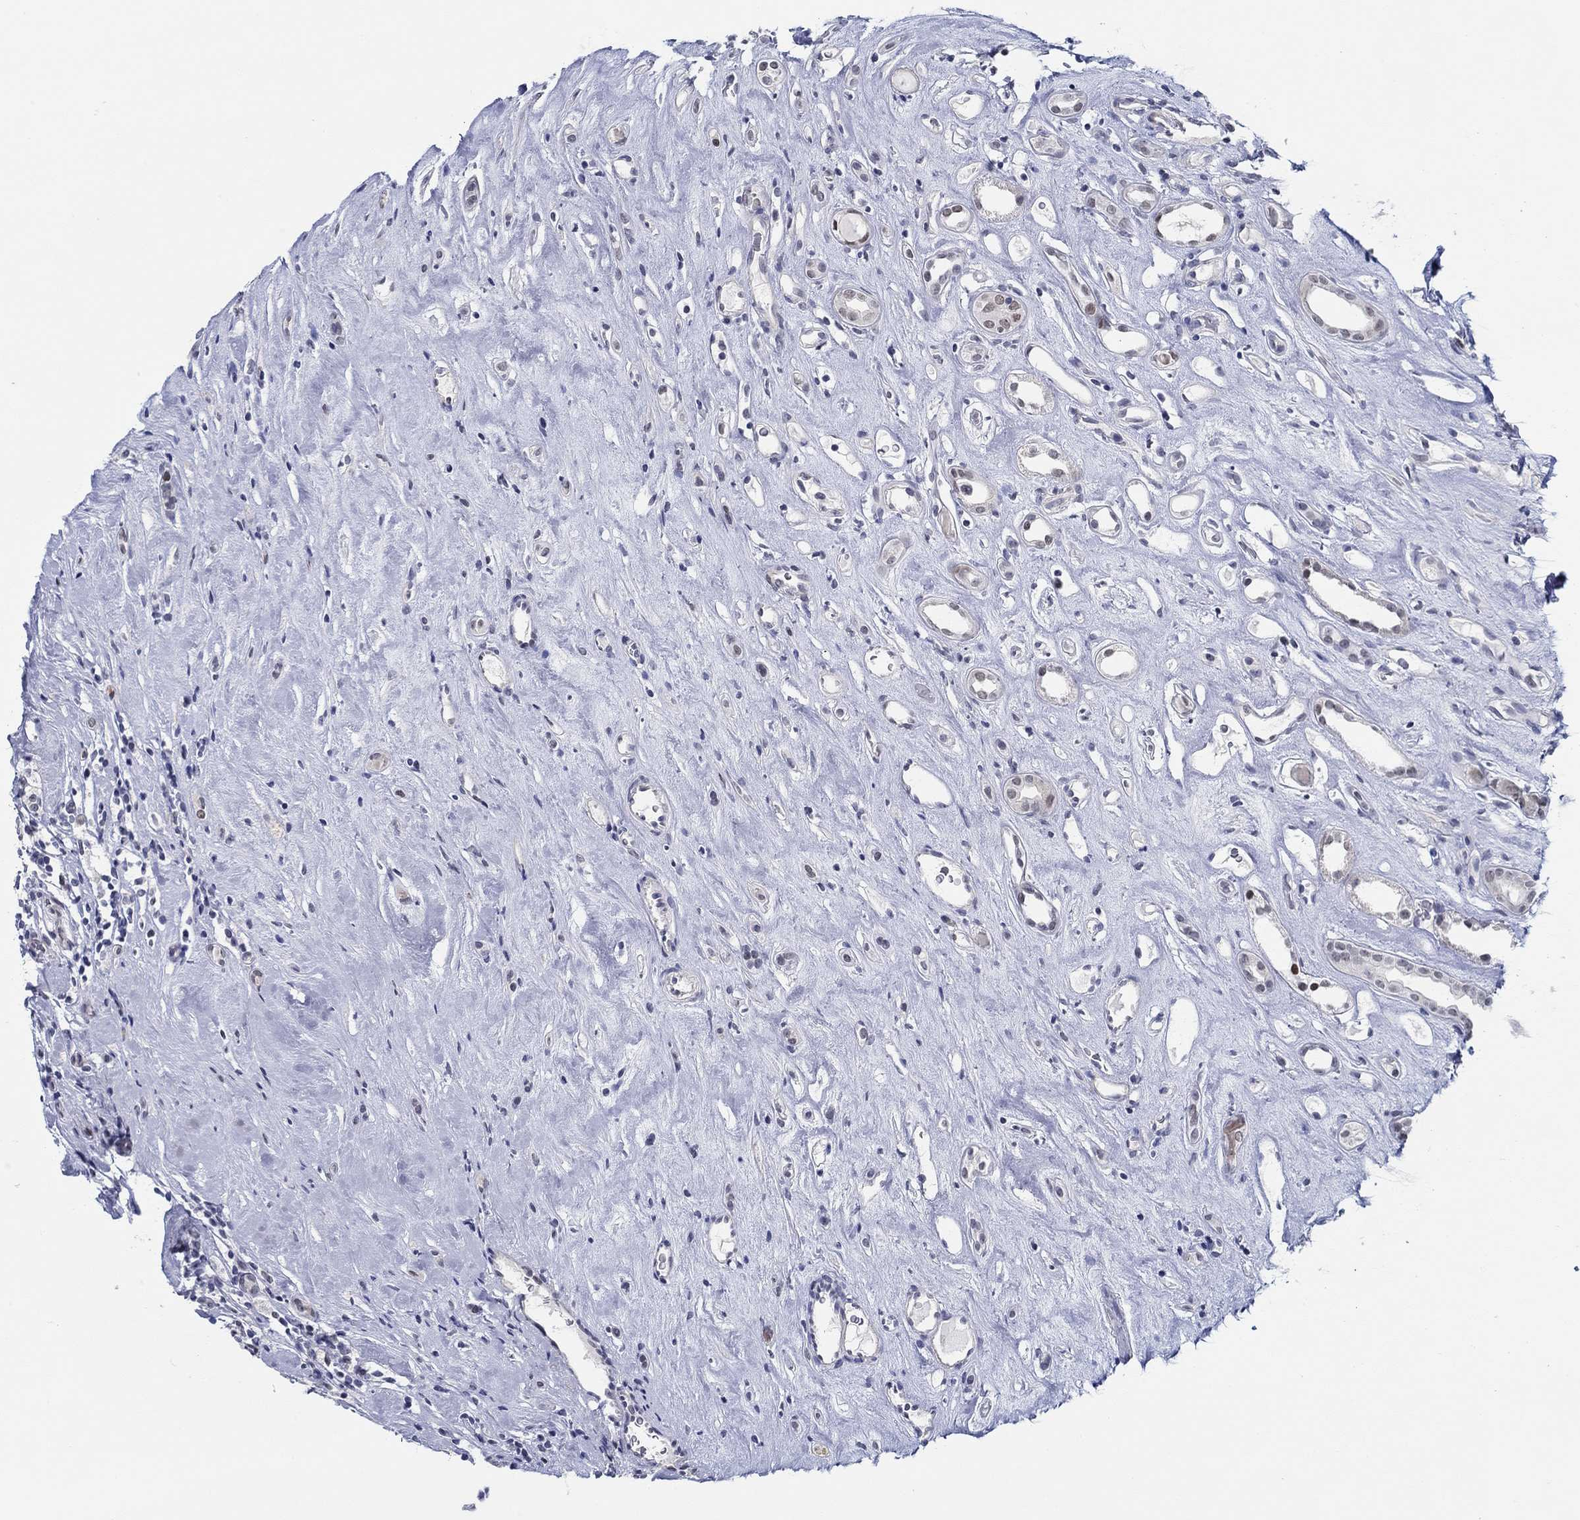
{"staining": {"intensity": "weak", "quantity": "25%-75%", "location": "nuclear"}, "tissue": "renal cancer", "cell_type": "Tumor cells", "image_type": "cancer", "snomed": [{"axis": "morphology", "description": "Adenocarcinoma, NOS"}, {"axis": "topography", "description": "Kidney"}], "caption": "A micrograph of human renal cancer stained for a protein reveals weak nuclear brown staining in tumor cells.", "gene": "SLC34A1", "patient": {"sex": "female", "age": 89}}